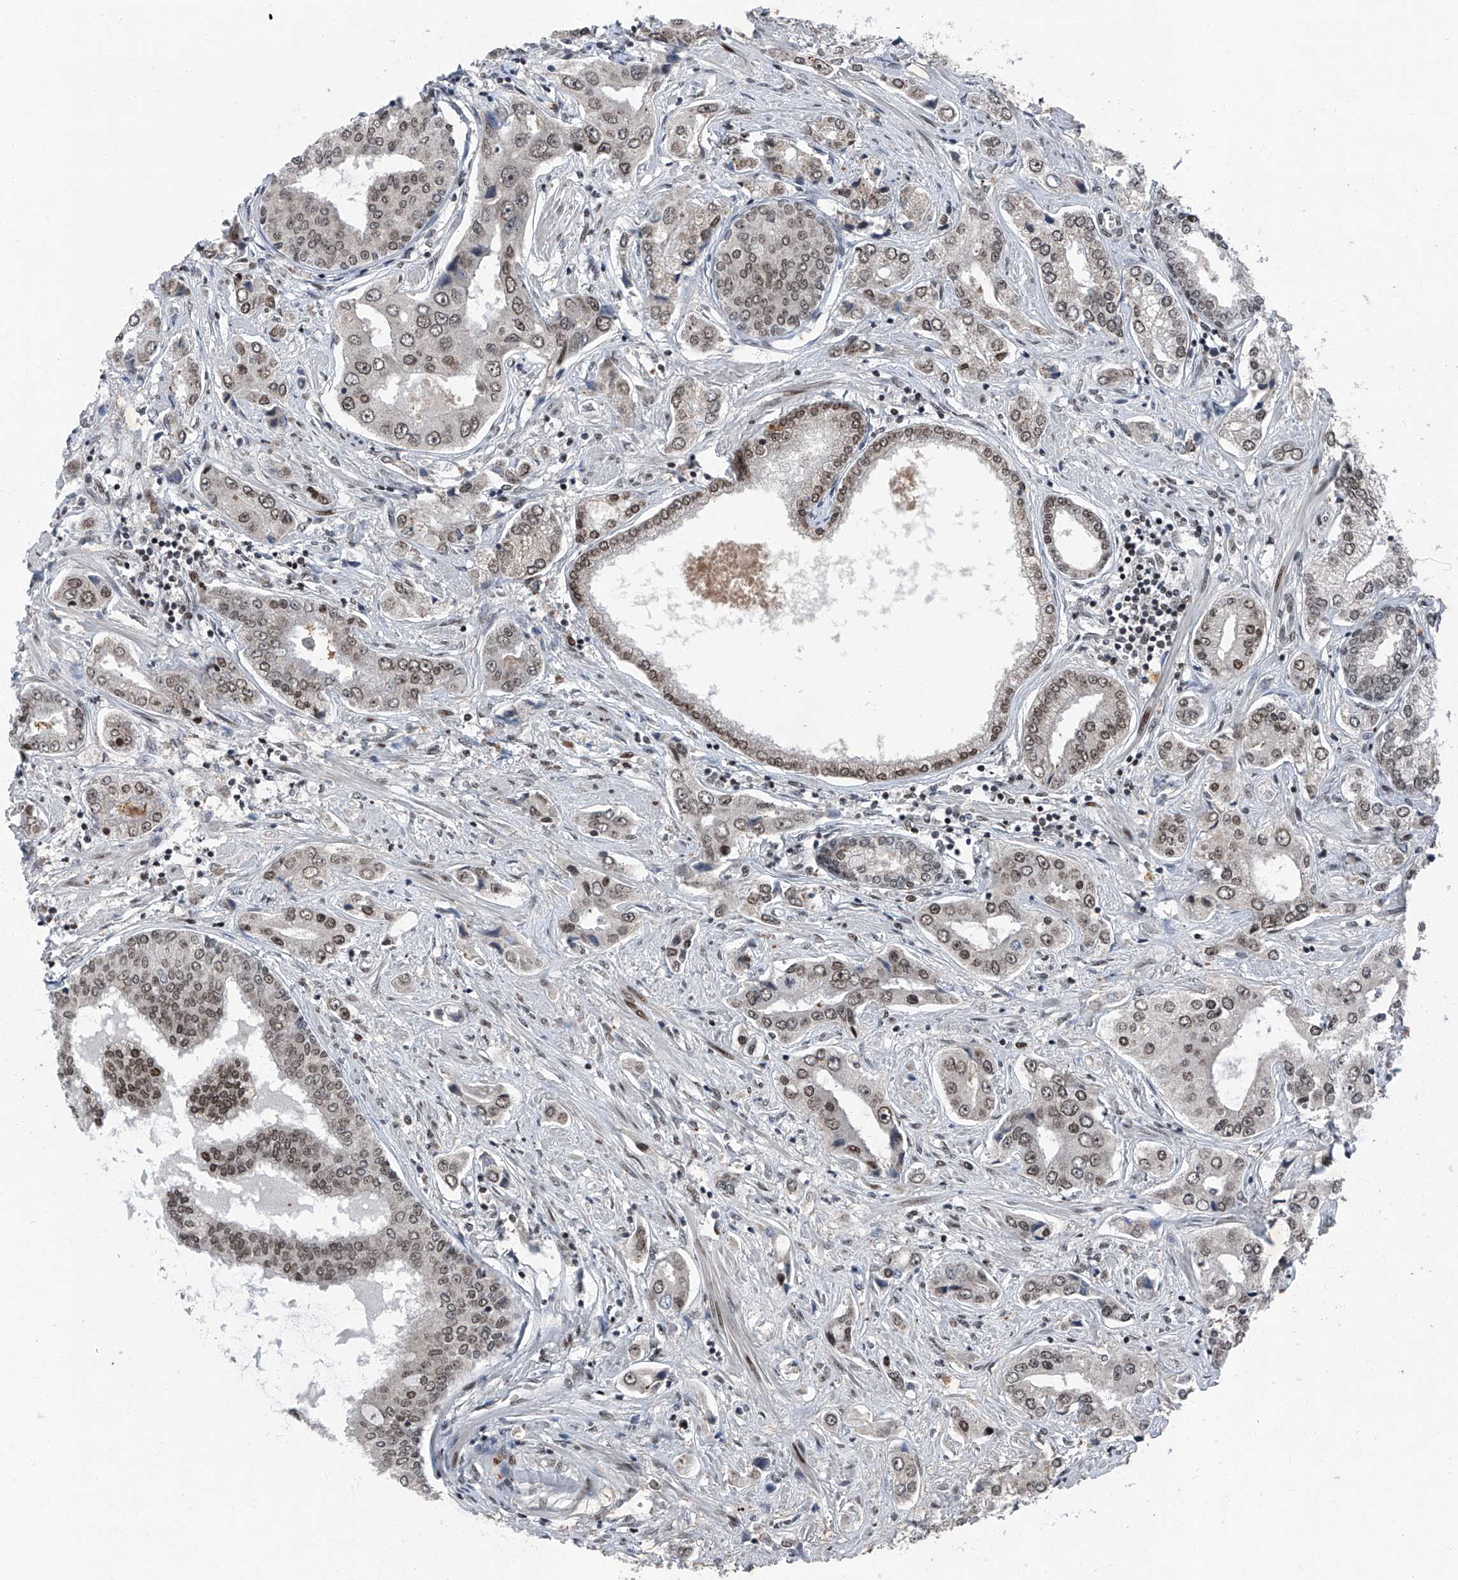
{"staining": {"intensity": "weak", "quantity": "25%-75%", "location": "nuclear"}, "tissue": "prostate cancer", "cell_type": "Tumor cells", "image_type": "cancer", "snomed": [{"axis": "morphology", "description": "Adenocarcinoma, High grade"}, {"axis": "topography", "description": "Prostate"}], "caption": "Human adenocarcinoma (high-grade) (prostate) stained with a brown dye demonstrates weak nuclear positive positivity in approximately 25%-75% of tumor cells.", "gene": "BMI1", "patient": {"sex": "male", "age": 66}}